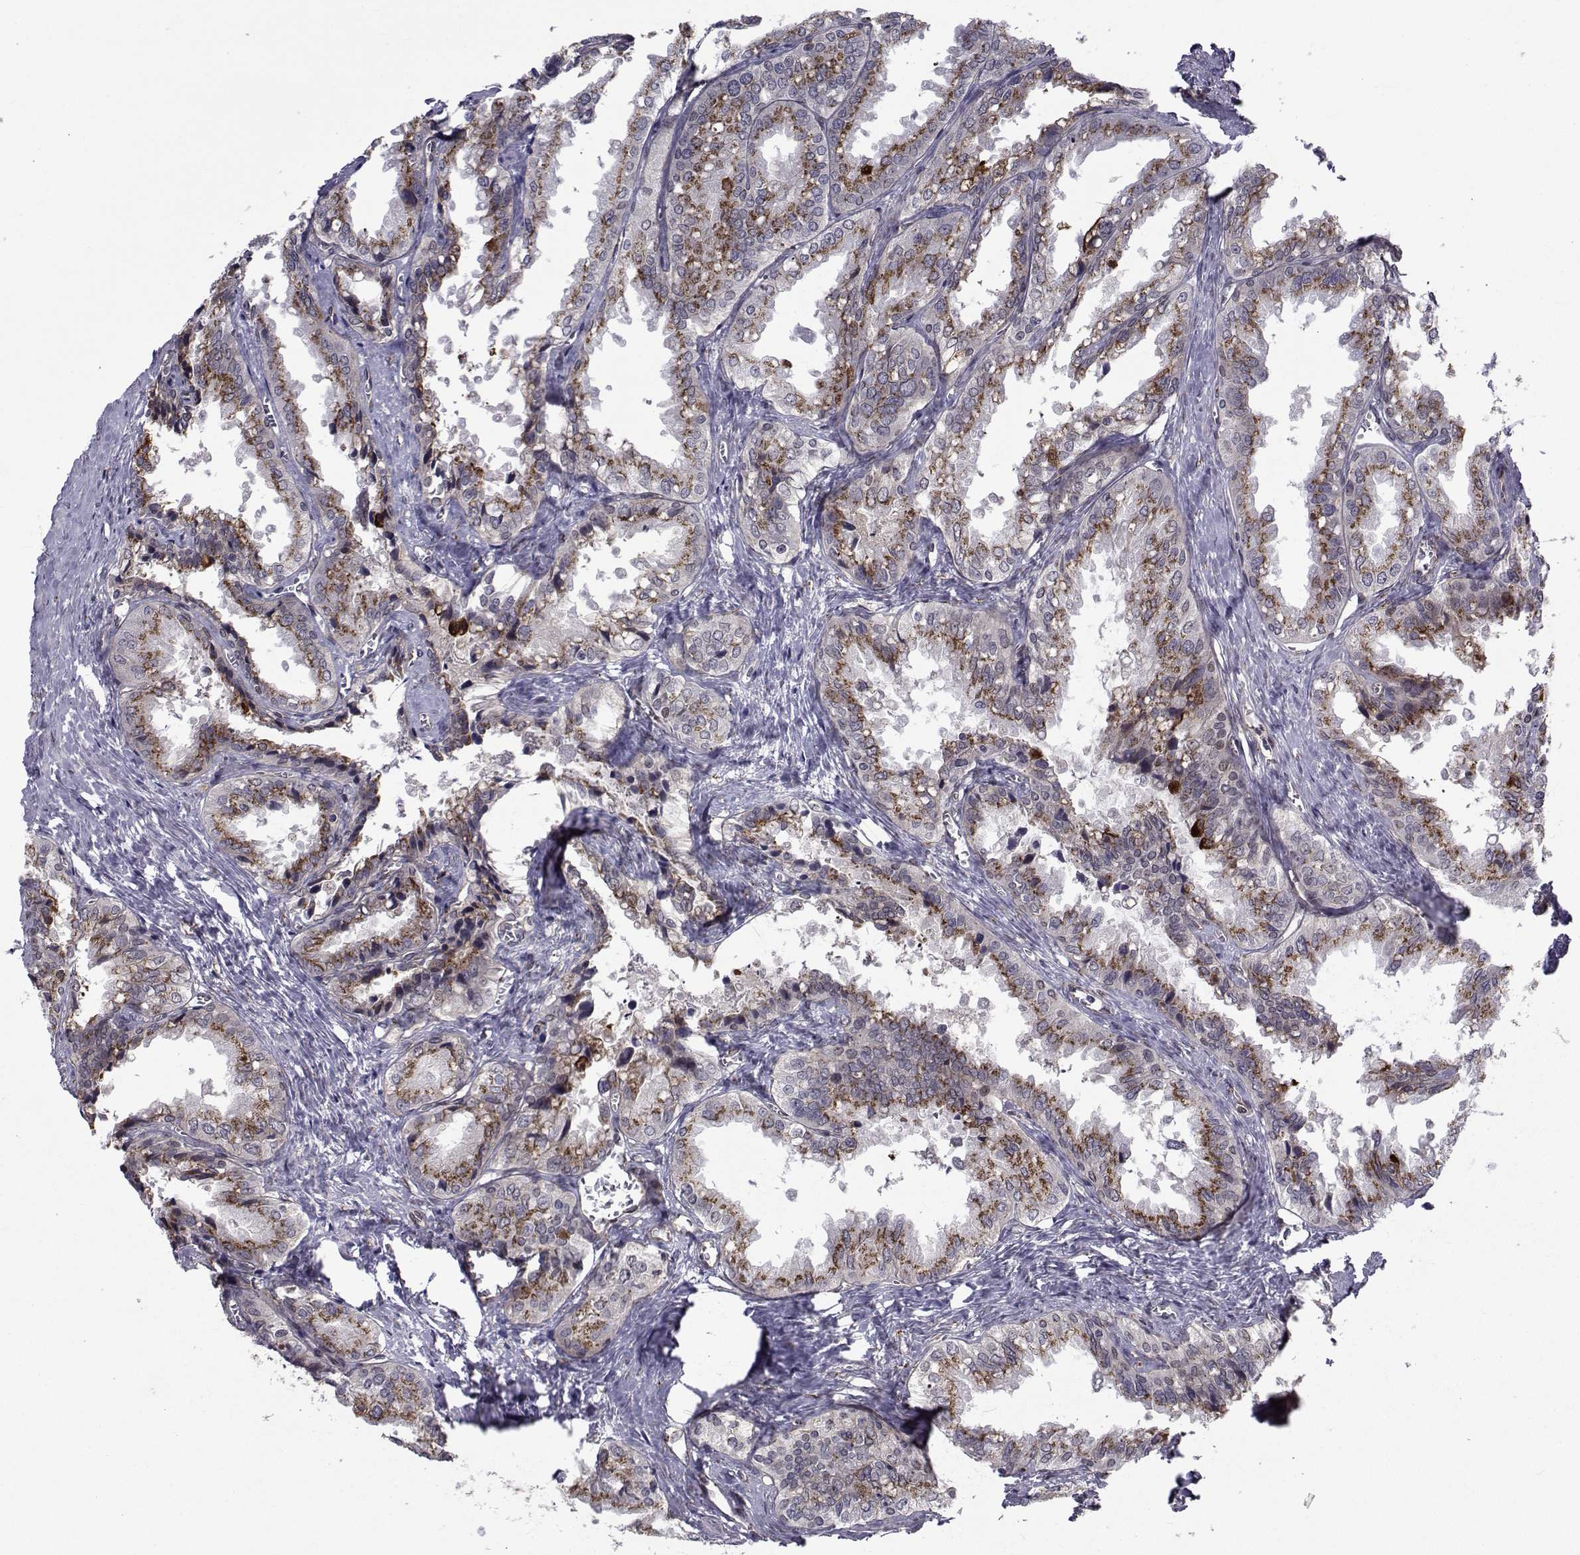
{"staining": {"intensity": "moderate", "quantity": ">75%", "location": "cytoplasmic/membranous"}, "tissue": "seminal vesicle", "cell_type": "Glandular cells", "image_type": "normal", "snomed": [{"axis": "morphology", "description": "Normal tissue, NOS"}, {"axis": "topography", "description": "Seminal veicle"}], "caption": "Immunohistochemistry (IHC) of normal human seminal vesicle demonstrates medium levels of moderate cytoplasmic/membranous staining in about >75% of glandular cells.", "gene": "ATP6V1C2", "patient": {"sex": "male", "age": 67}}